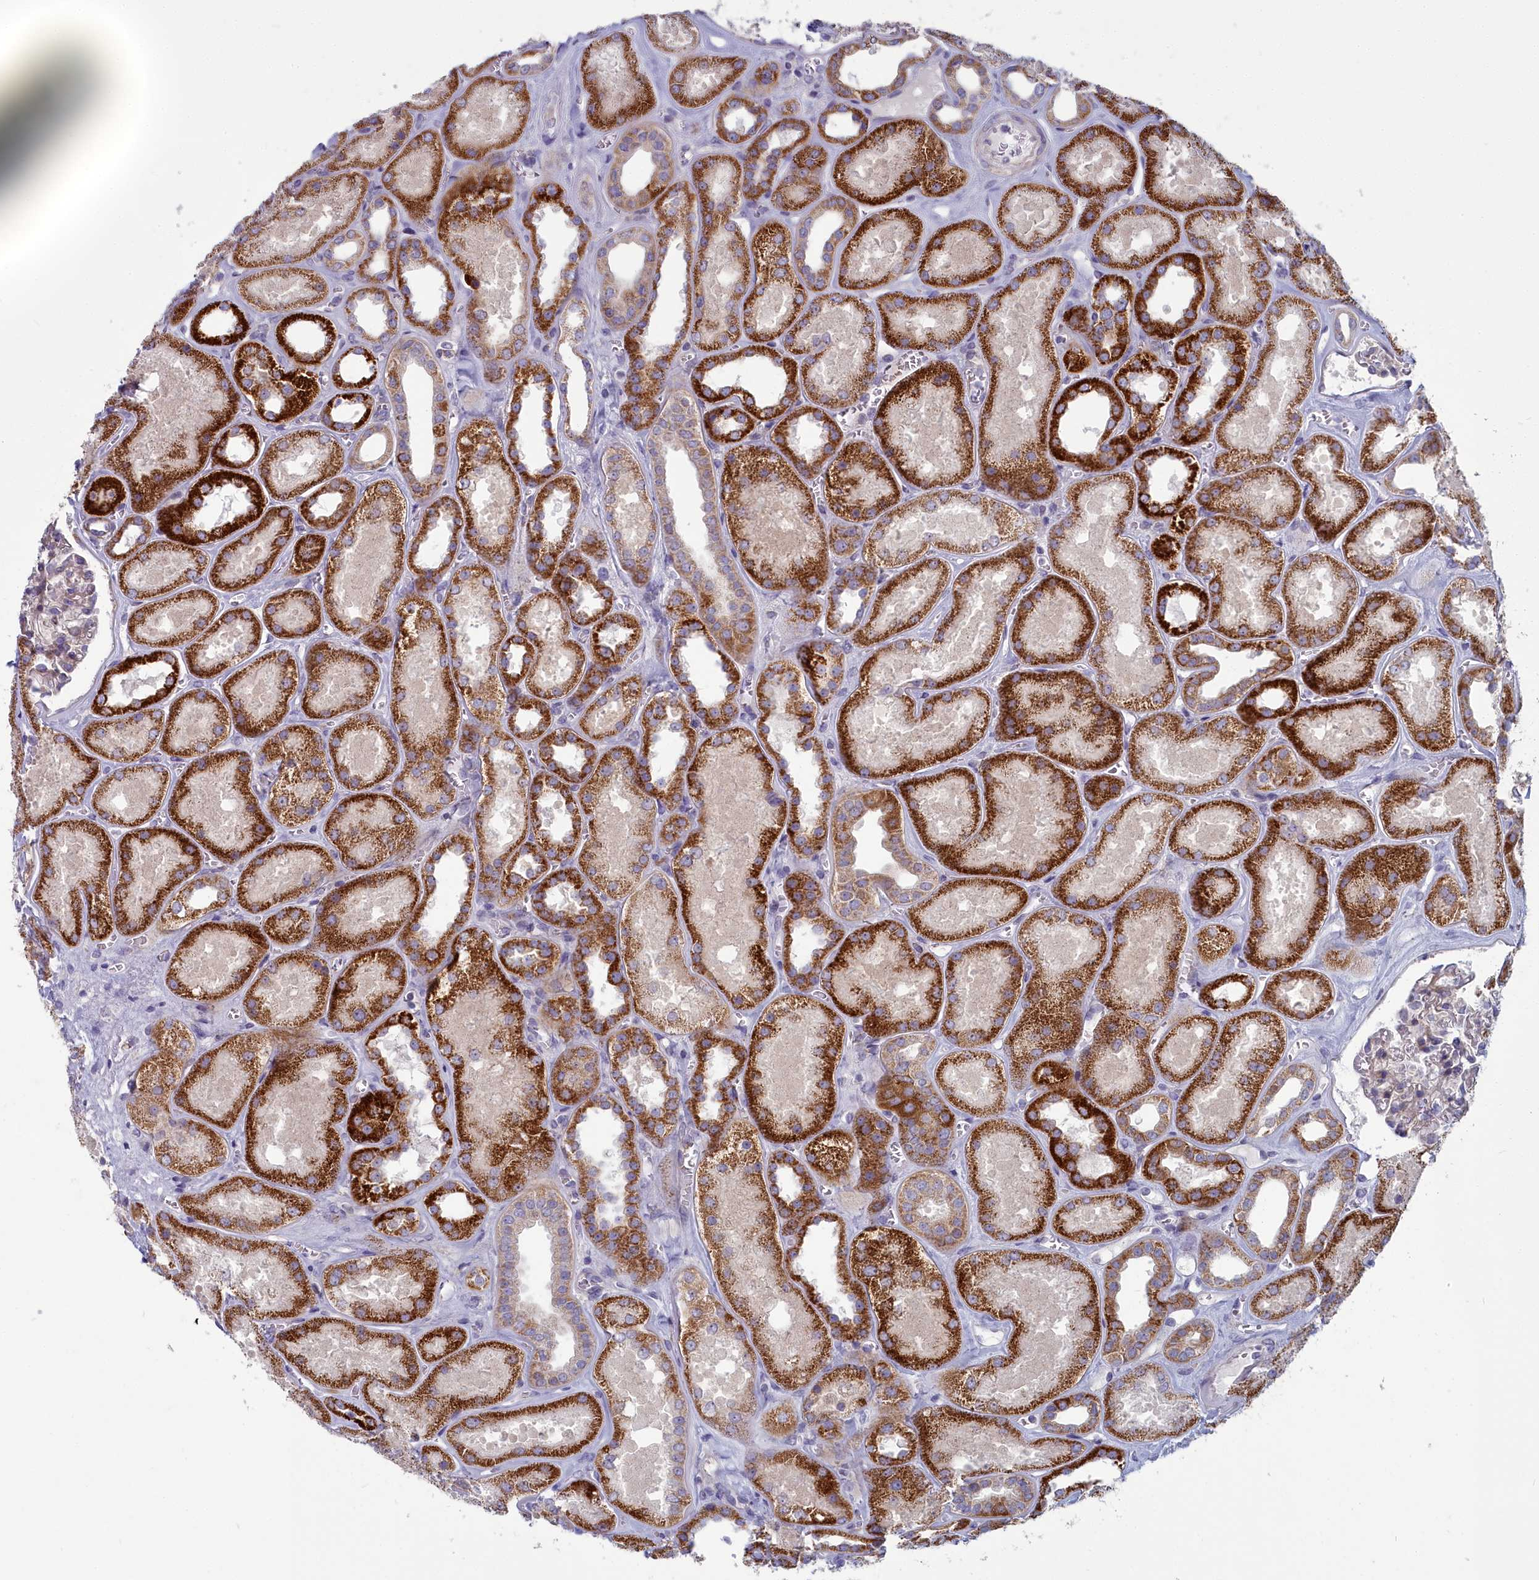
{"staining": {"intensity": "negative", "quantity": "none", "location": "none"}, "tissue": "kidney", "cell_type": "Cells in glomeruli", "image_type": "normal", "snomed": [{"axis": "morphology", "description": "Normal tissue, NOS"}, {"axis": "morphology", "description": "Adenocarcinoma, NOS"}, {"axis": "topography", "description": "Kidney"}], "caption": "A high-resolution photomicrograph shows IHC staining of normal kidney, which shows no significant expression in cells in glomeruli.", "gene": "INSYN2A", "patient": {"sex": "female", "age": 68}}